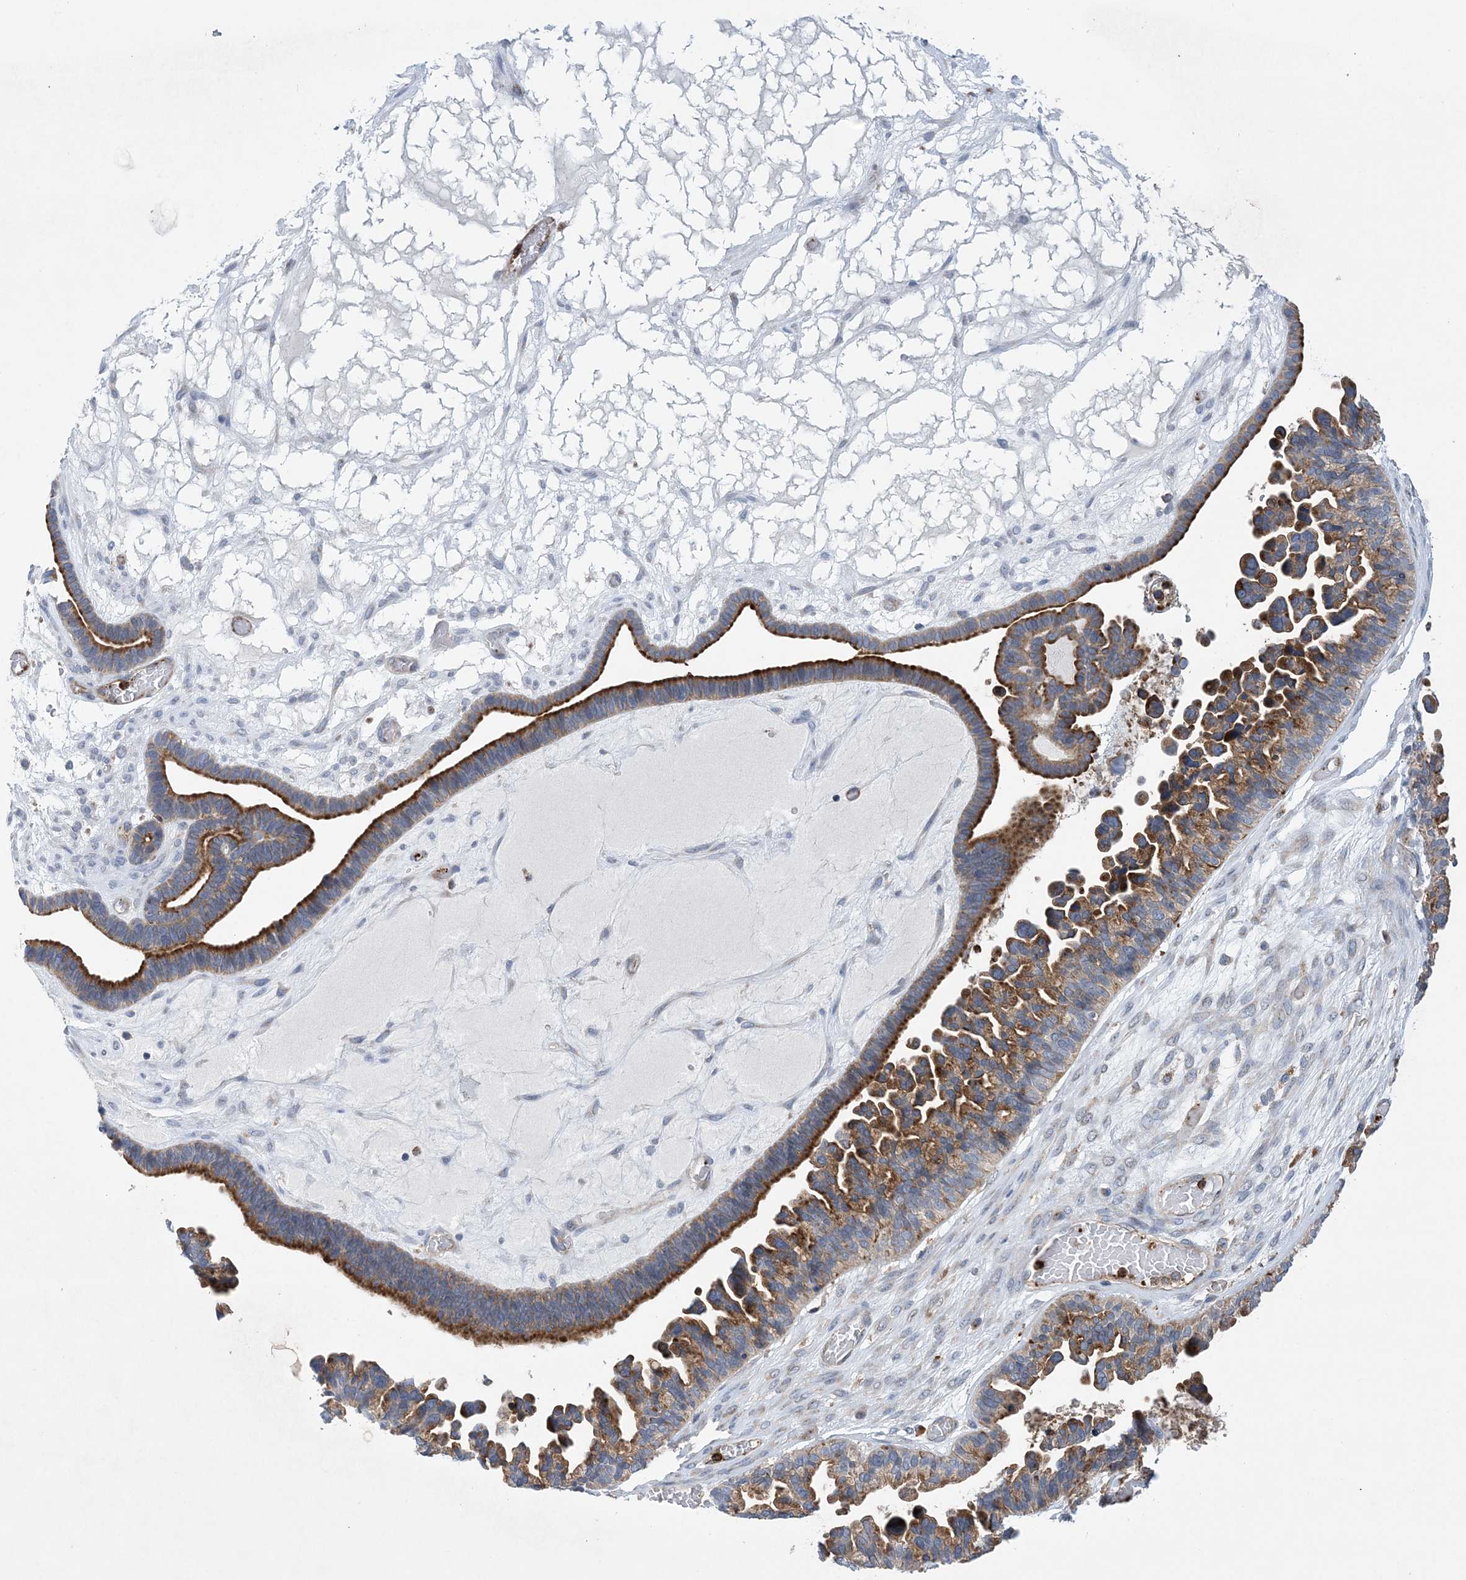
{"staining": {"intensity": "strong", "quantity": "25%-75%", "location": "cytoplasmic/membranous"}, "tissue": "ovarian cancer", "cell_type": "Tumor cells", "image_type": "cancer", "snomed": [{"axis": "morphology", "description": "Cystadenocarcinoma, serous, NOS"}, {"axis": "topography", "description": "Ovary"}], "caption": "IHC staining of serous cystadenocarcinoma (ovarian), which exhibits high levels of strong cytoplasmic/membranous expression in about 25%-75% of tumor cells indicating strong cytoplasmic/membranous protein positivity. The staining was performed using DAB (brown) for protein detection and nuclei were counterstained in hematoxylin (blue).", "gene": "PTTG1IP", "patient": {"sex": "female", "age": 56}}